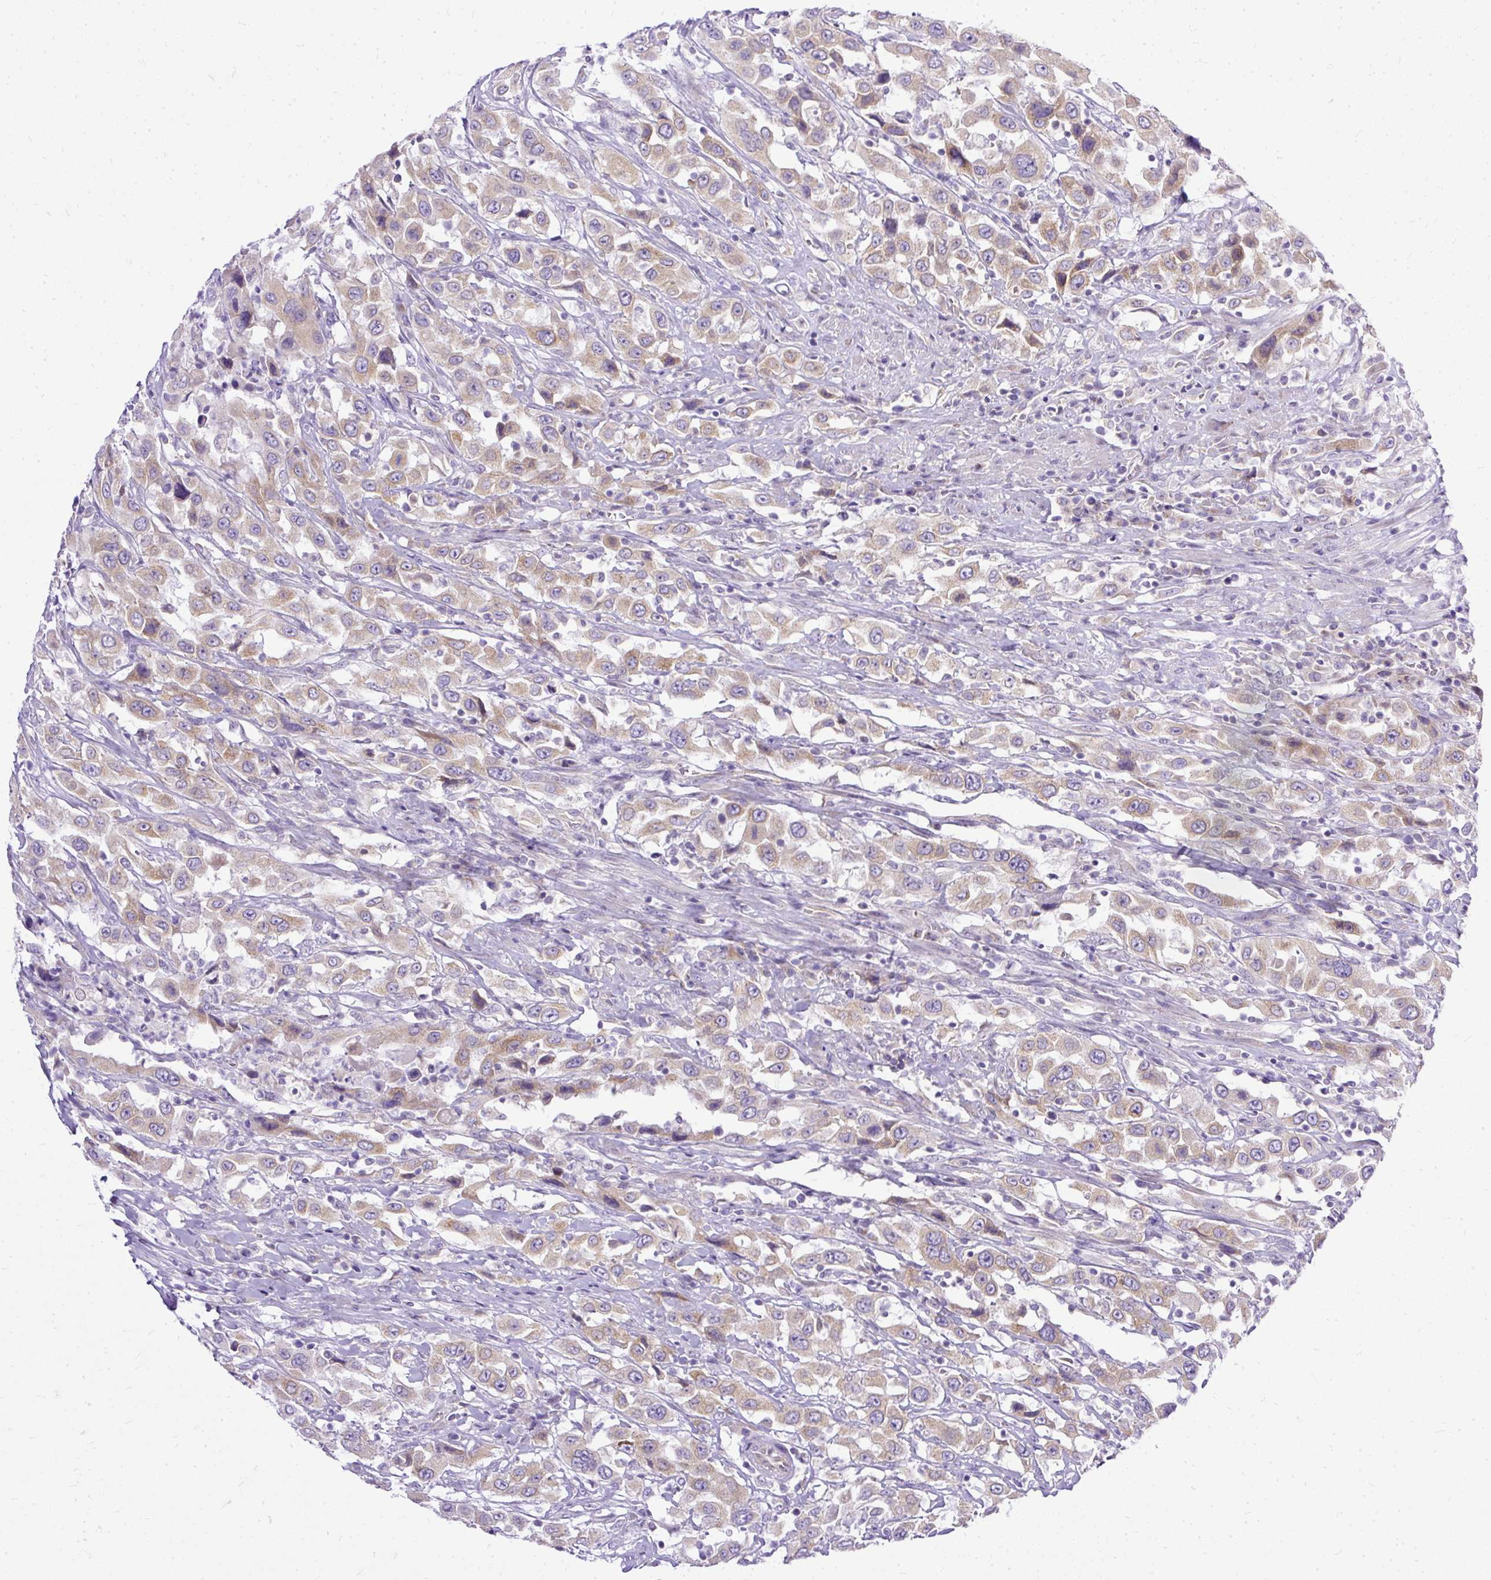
{"staining": {"intensity": "moderate", "quantity": ">75%", "location": "cytoplasmic/membranous"}, "tissue": "urothelial cancer", "cell_type": "Tumor cells", "image_type": "cancer", "snomed": [{"axis": "morphology", "description": "Urothelial carcinoma, High grade"}, {"axis": "topography", "description": "Urinary bladder"}], "caption": "This histopathology image displays immunohistochemistry staining of human urothelial cancer, with medium moderate cytoplasmic/membranous staining in approximately >75% of tumor cells.", "gene": "AMFR", "patient": {"sex": "male", "age": 61}}